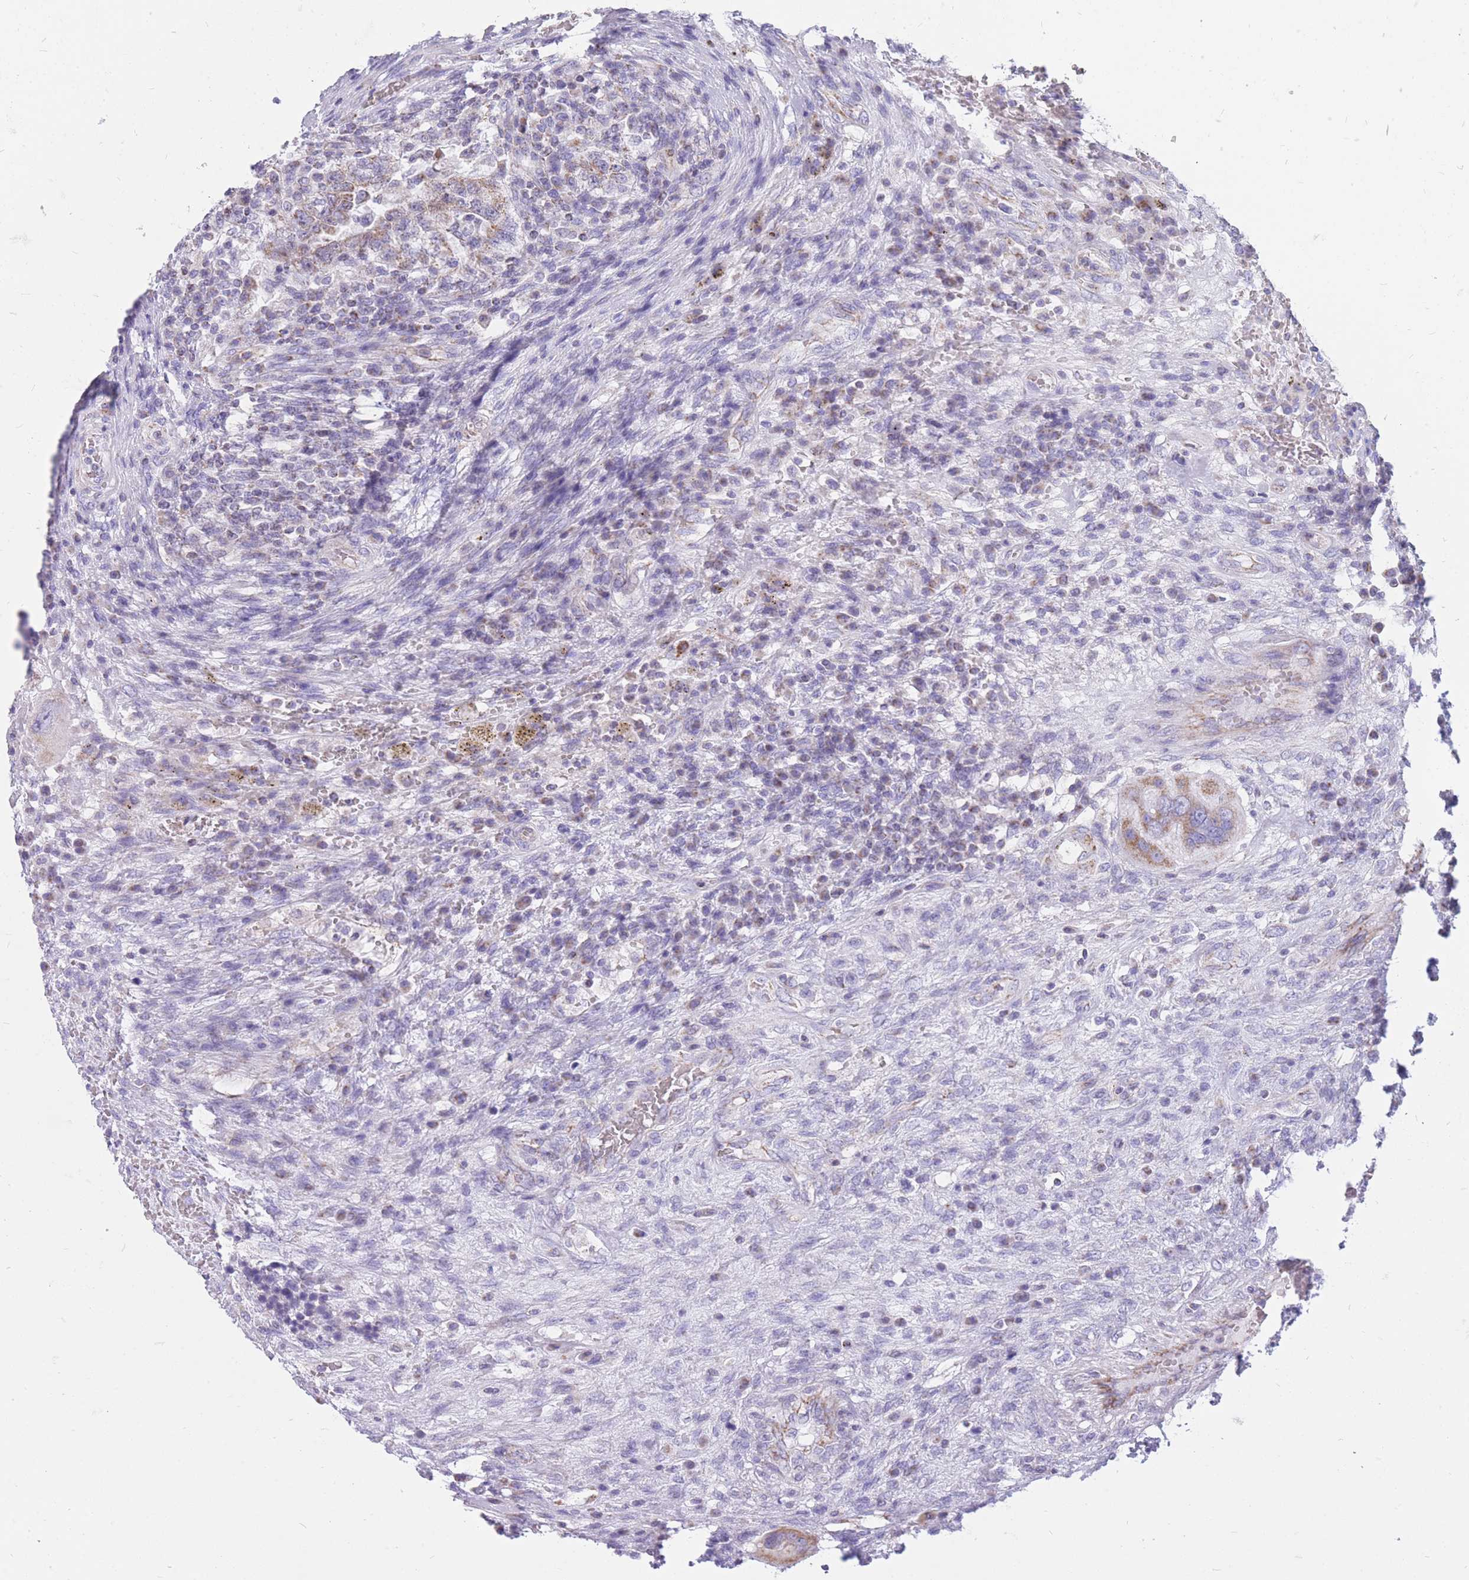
{"staining": {"intensity": "moderate", "quantity": "<25%", "location": "cytoplasmic/membranous"}, "tissue": "testis cancer", "cell_type": "Tumor cells", "image_type": "cancer", "snomed": [{"axis": "morphology", "description": "Carcinoma, Embryonal, NOS"}, {"axis": "topography", "description": "Testis"}], "caption": "Testis embryonal carcinoma stained for a protein exhibits moderate cytoplasmic/membranous positivity in tumor cells. The staining was performed using DAB to visualize the protein expression in brown, while the nuclei were stained in blue with hematoxylin (Magnification: 20x).", "gene": "PCSK1", "patient": {"sex": "male", "age": 26}}